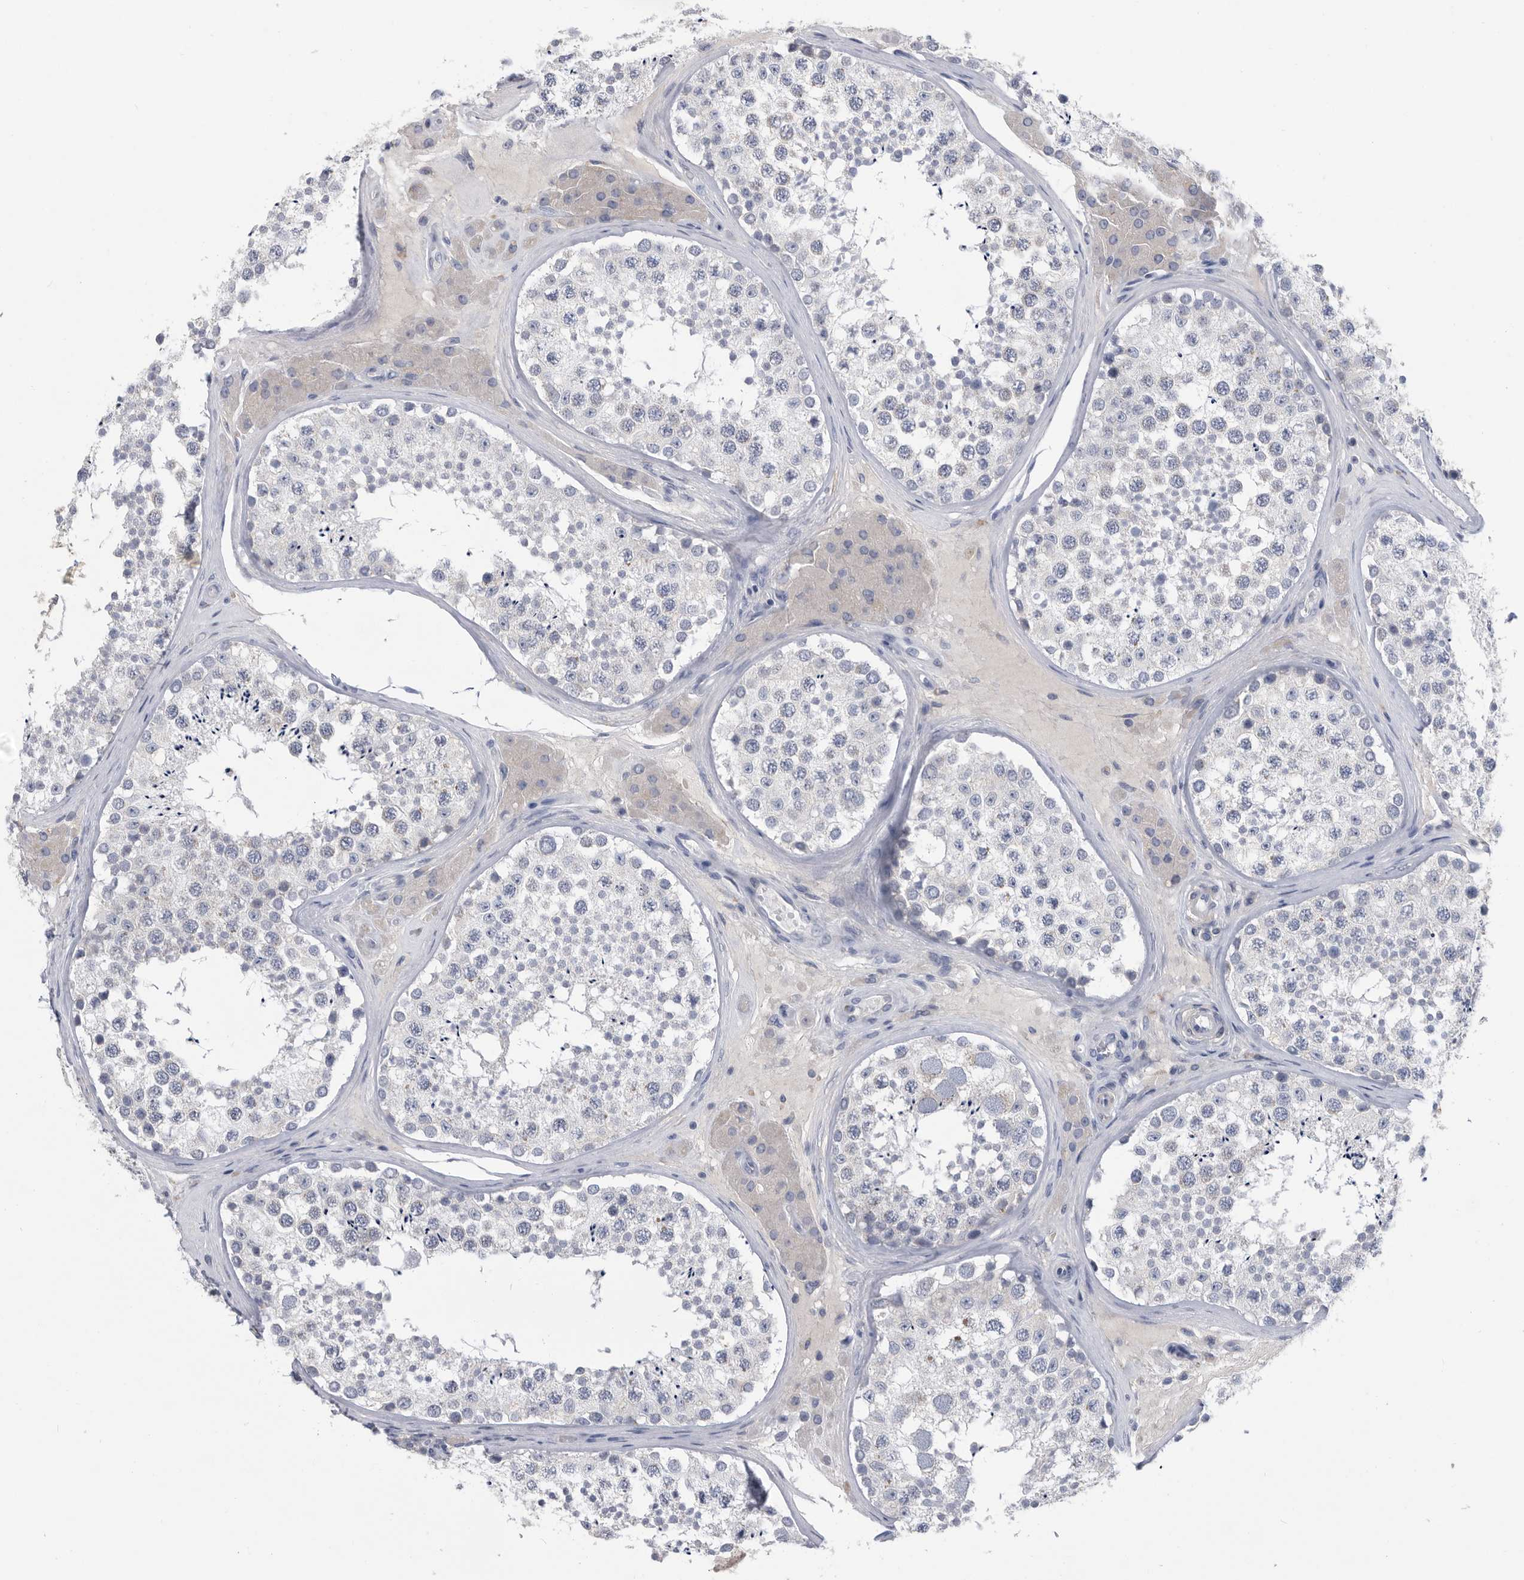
{"staining": {"intensity": "negative", "quantity": "none", "location": "none"}, "tissue": "testis", "cell_type": "Cells in seminiferous ducts", "image_type": "normal", "snomed": [{"axis": "morphology", "description": "Normal tissue, NOS"}, {"axis": "topography", "description": "Testis"}], "caption": "High power microscopy histopathology image of an IHC photomicrograph of benign testis, revealing no significant expression in cells in seminiferous ducts. (DAB immunohistochemistry (IHC) with hematoxylin counter stain).", "gene": "BTBD6", "patient": {"sex": "male", "age": 46}}